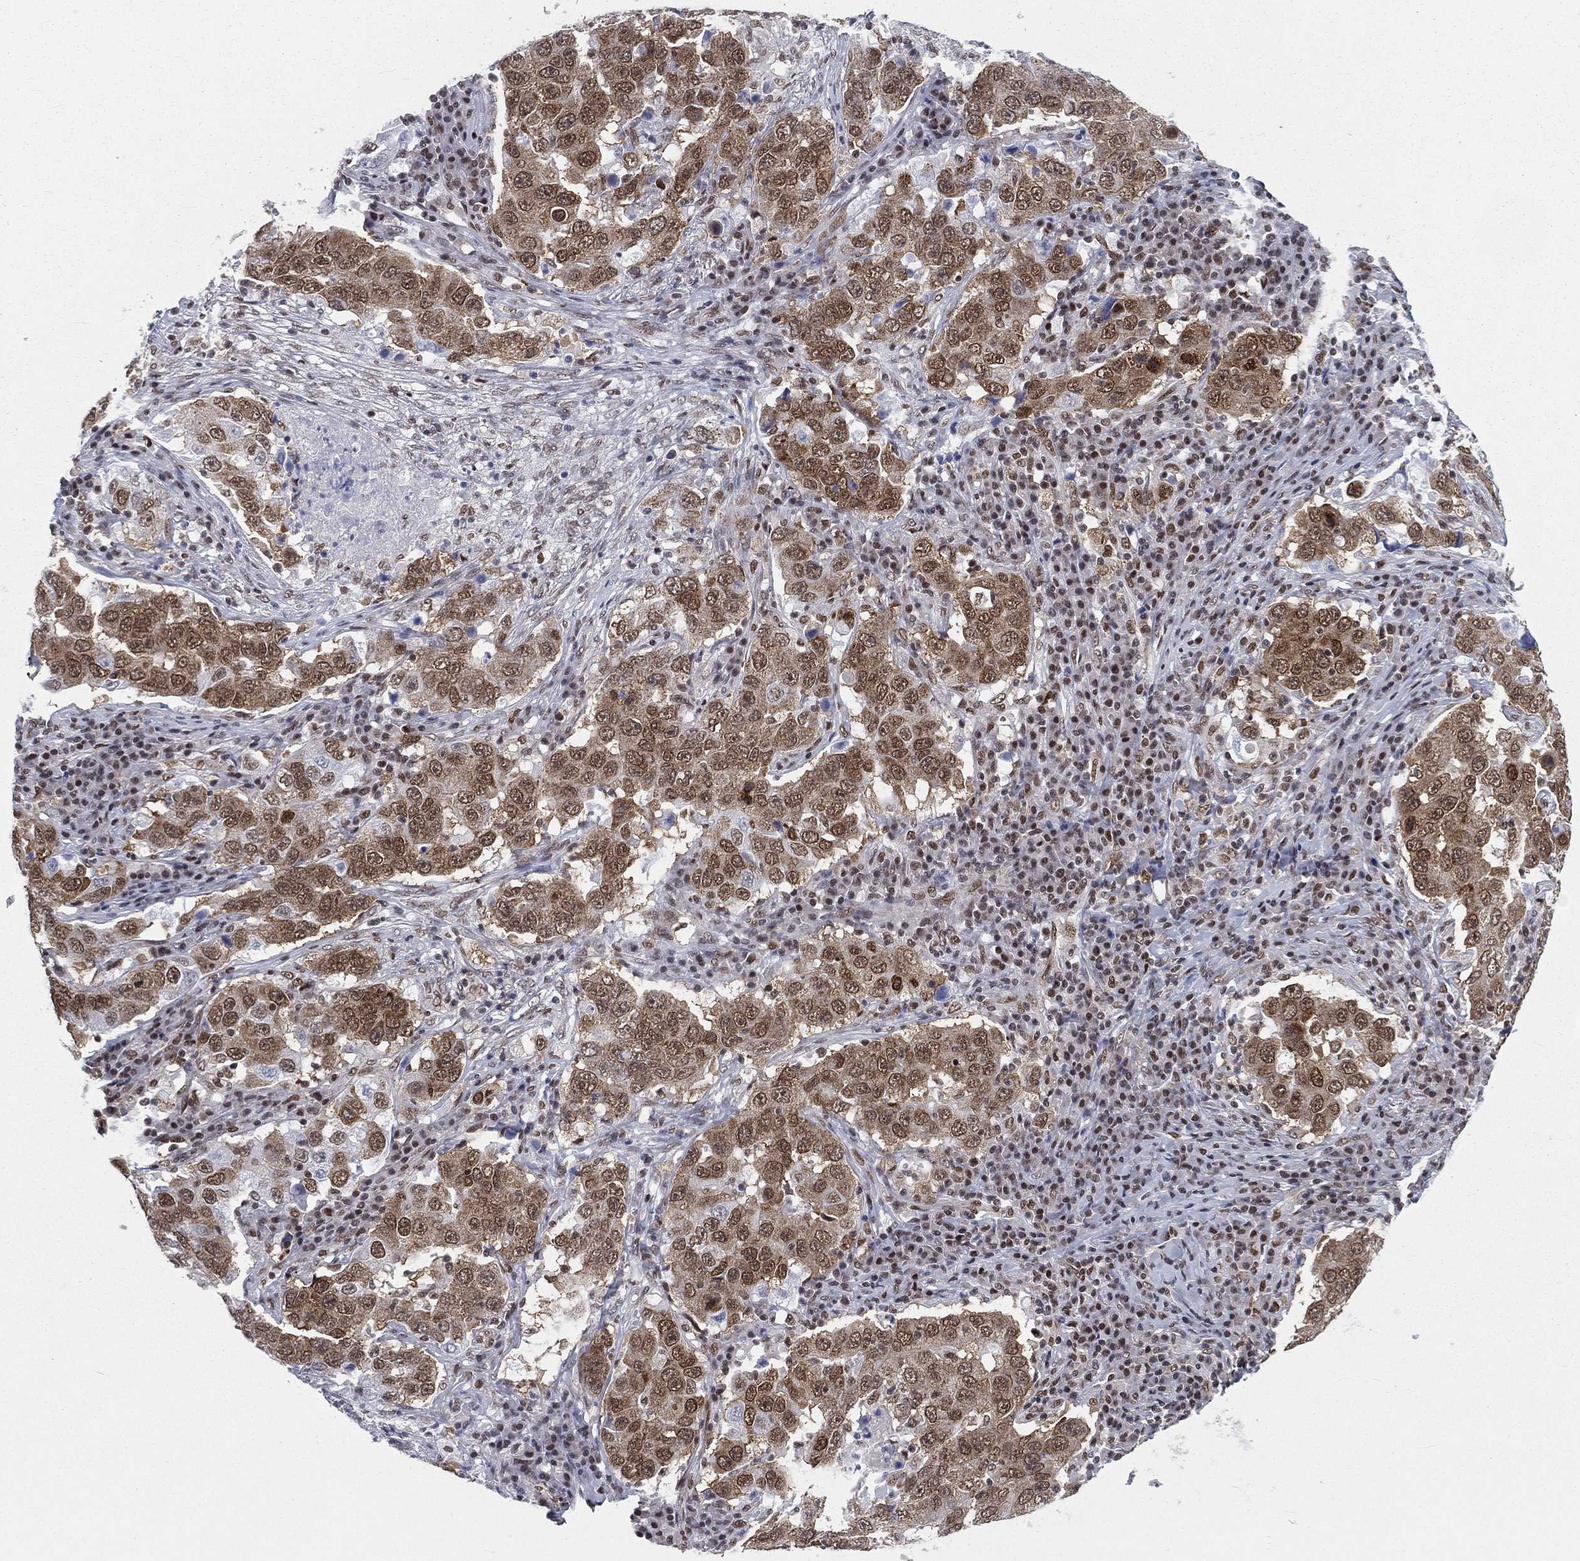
{"staining": {"intensity": "moderate", "quantity": ">75%", "location": "nuclear"}, "tissue": "lung cancer", "cell_type": "Tumor cells", "image_type": "cancer", "snomed": [{"axis": "morphology", "description": "Adenocarcinoma, NOS"}, {"axis": "topography", "description": "Lung"}], "caption": "DAB immunohistochemical staining of lung cancer (adenocarcinoma) shows moderate nuclear protein positivity in approximately >75% of tumor cells.", "gene": "FUBP3", "patient": {"sex": "male", "age": 73}}